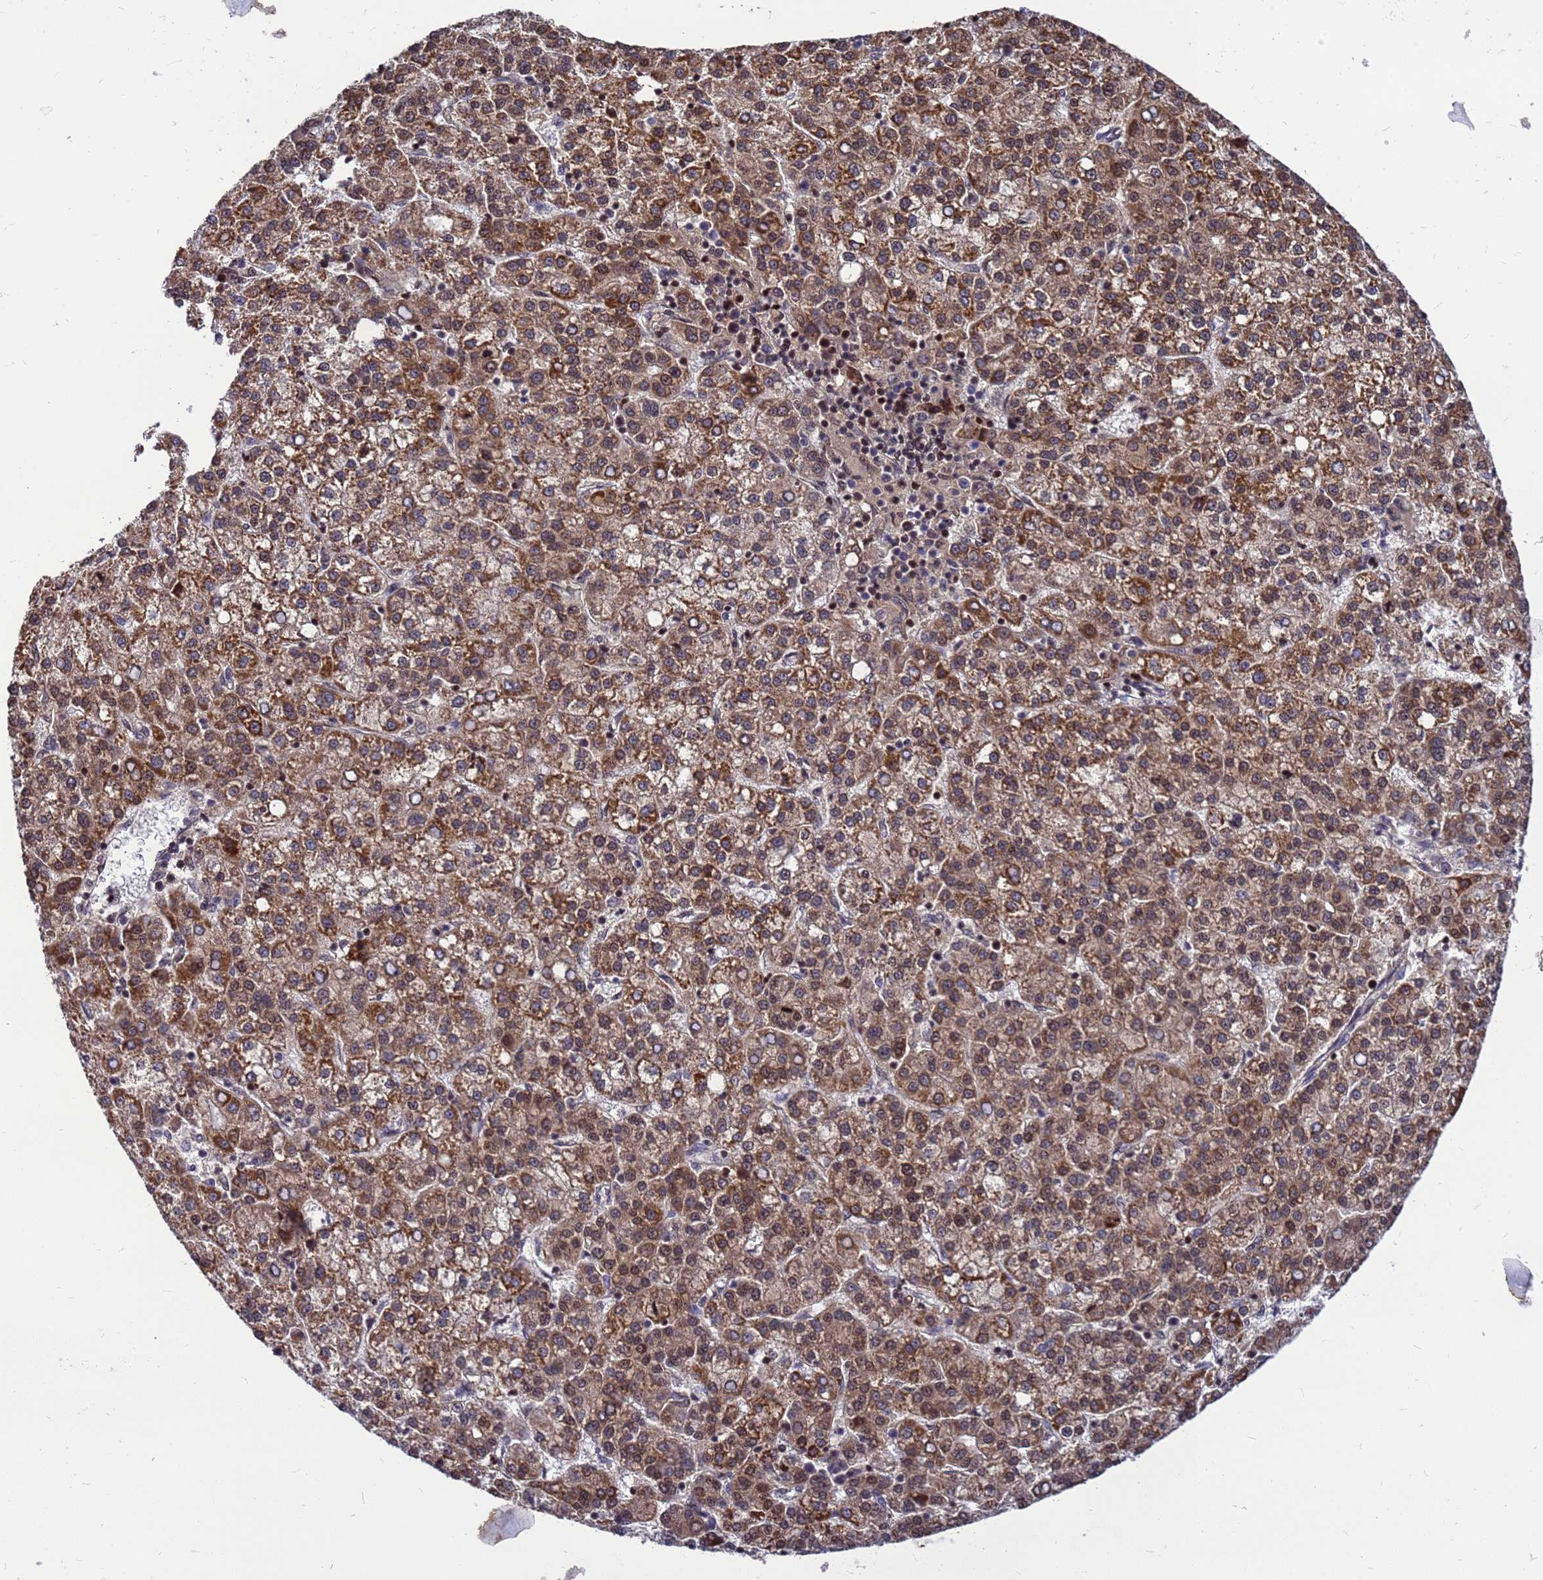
{"staining": {"intensity": "moderate", "quantity": ">75%", "location": "cytoplasmic/membranous"}, "tissue": "liver cancer", "cell_type": "Tumor cells", "image_type": "cancer", "snomed": [{"axis": "morphology", "description": "Carcinoma, Hepatocellular, NOS"}, {"axis": "topography", "description": "Liver"}], "caption": "The micrograph displays a brown stain indicating the presence of a protein in the cytoplasmic/membranous of tumor cells in liver hepatocellular carcinoma.", "gene": "CMC4", "patient": {"sex": "female", "age": 58}}